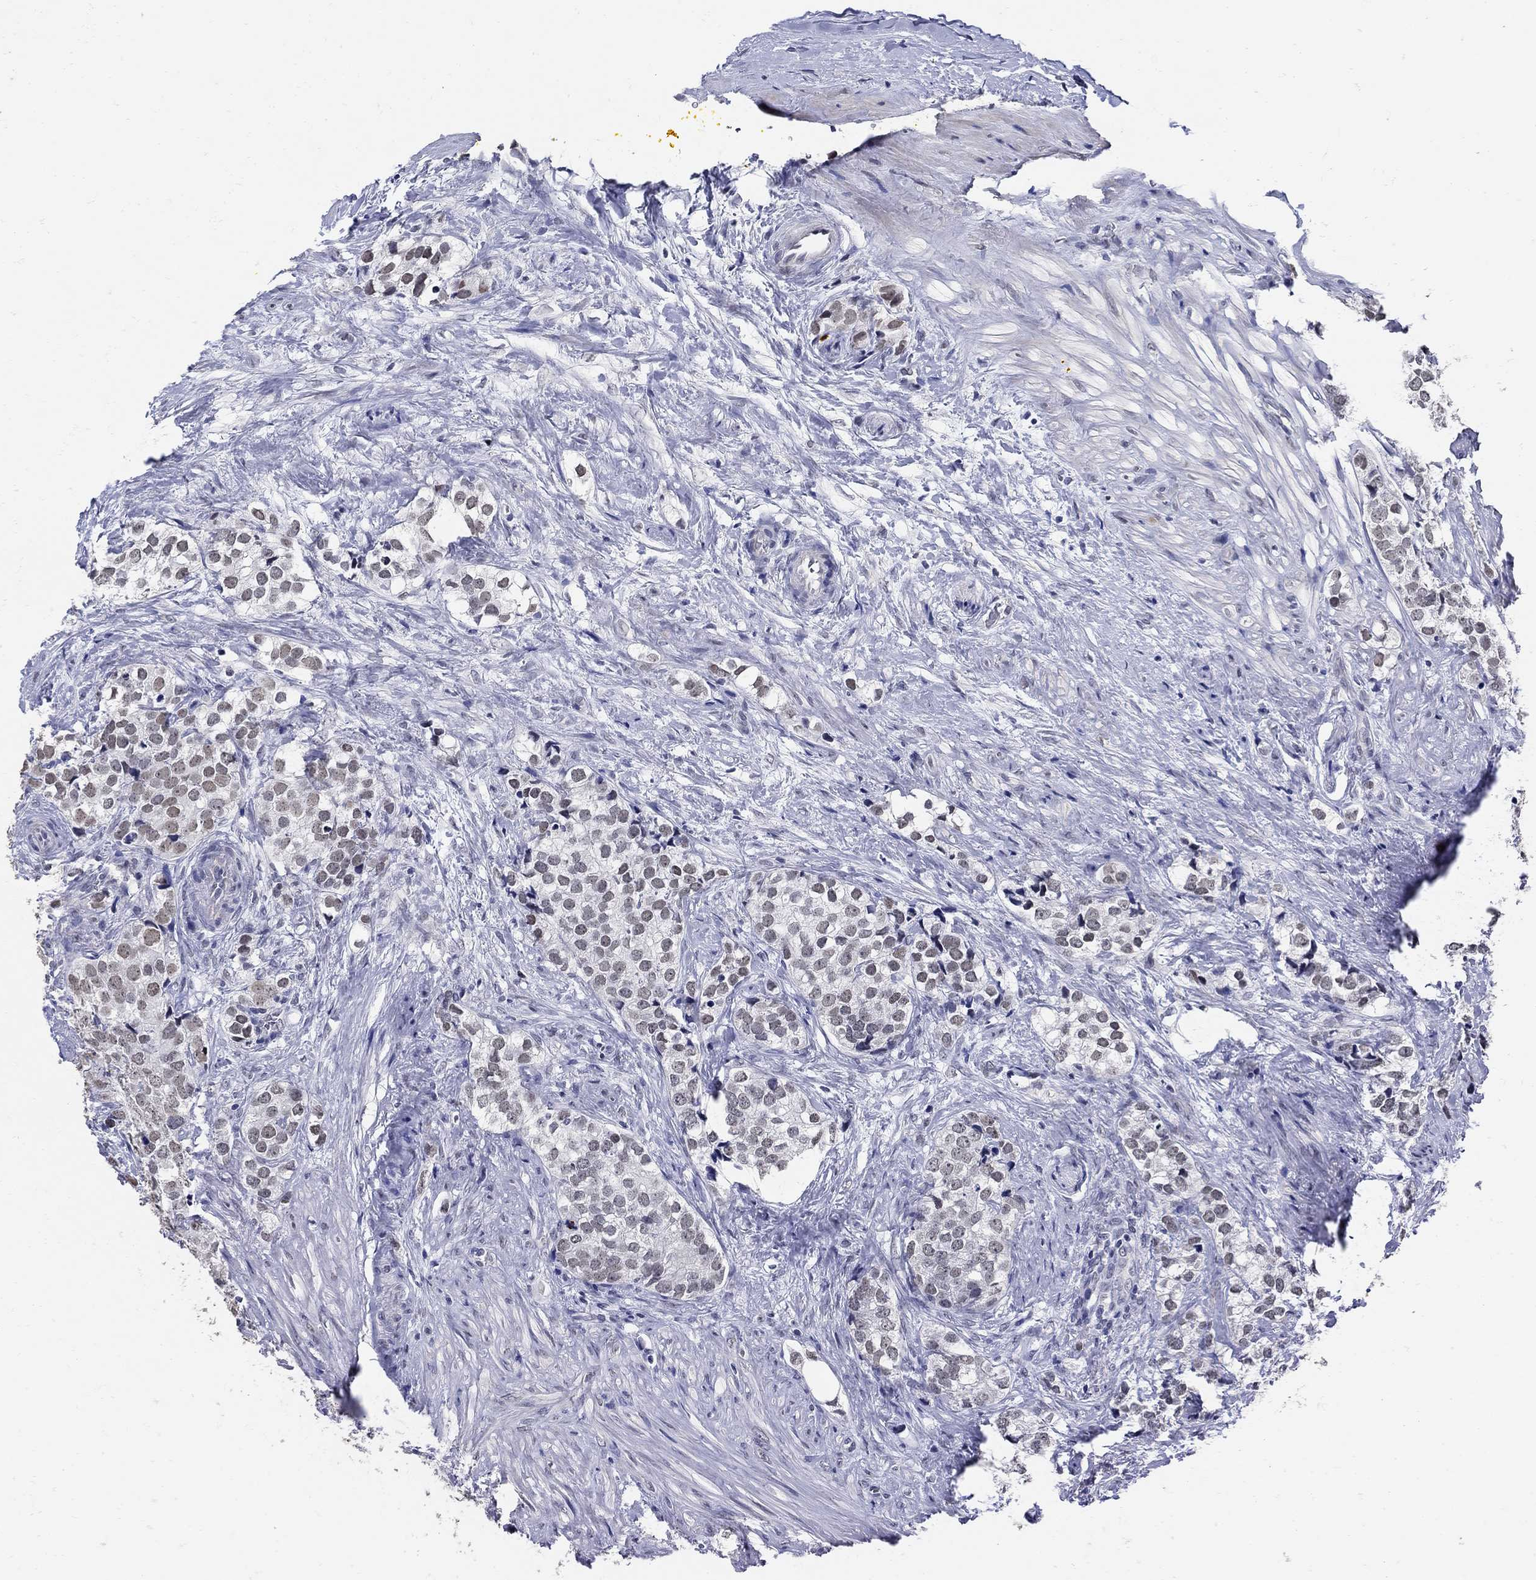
{"staining": {"intensity": "weak", "quantity": "25%-75%", "location": "nuclear"}, "tissue": "prostate cancer", "cell_type": "Tumor cells", "image_type": "cancer", "snomed": [{"axis": "morphology", "description": "Adenocarcinoma, NOS"}, {"axis": "topography", "description": "Prostate and seminal vesicle, NOS"}], "caption": "Protein expression by immunohistochemistry reveals weak nuclear expression in approximately 25%-75% of tumor cells in prostate cancer (adenocarcinoma).", "gene": "KCNN3", "patient": {"sex": "male", "age": 63}}